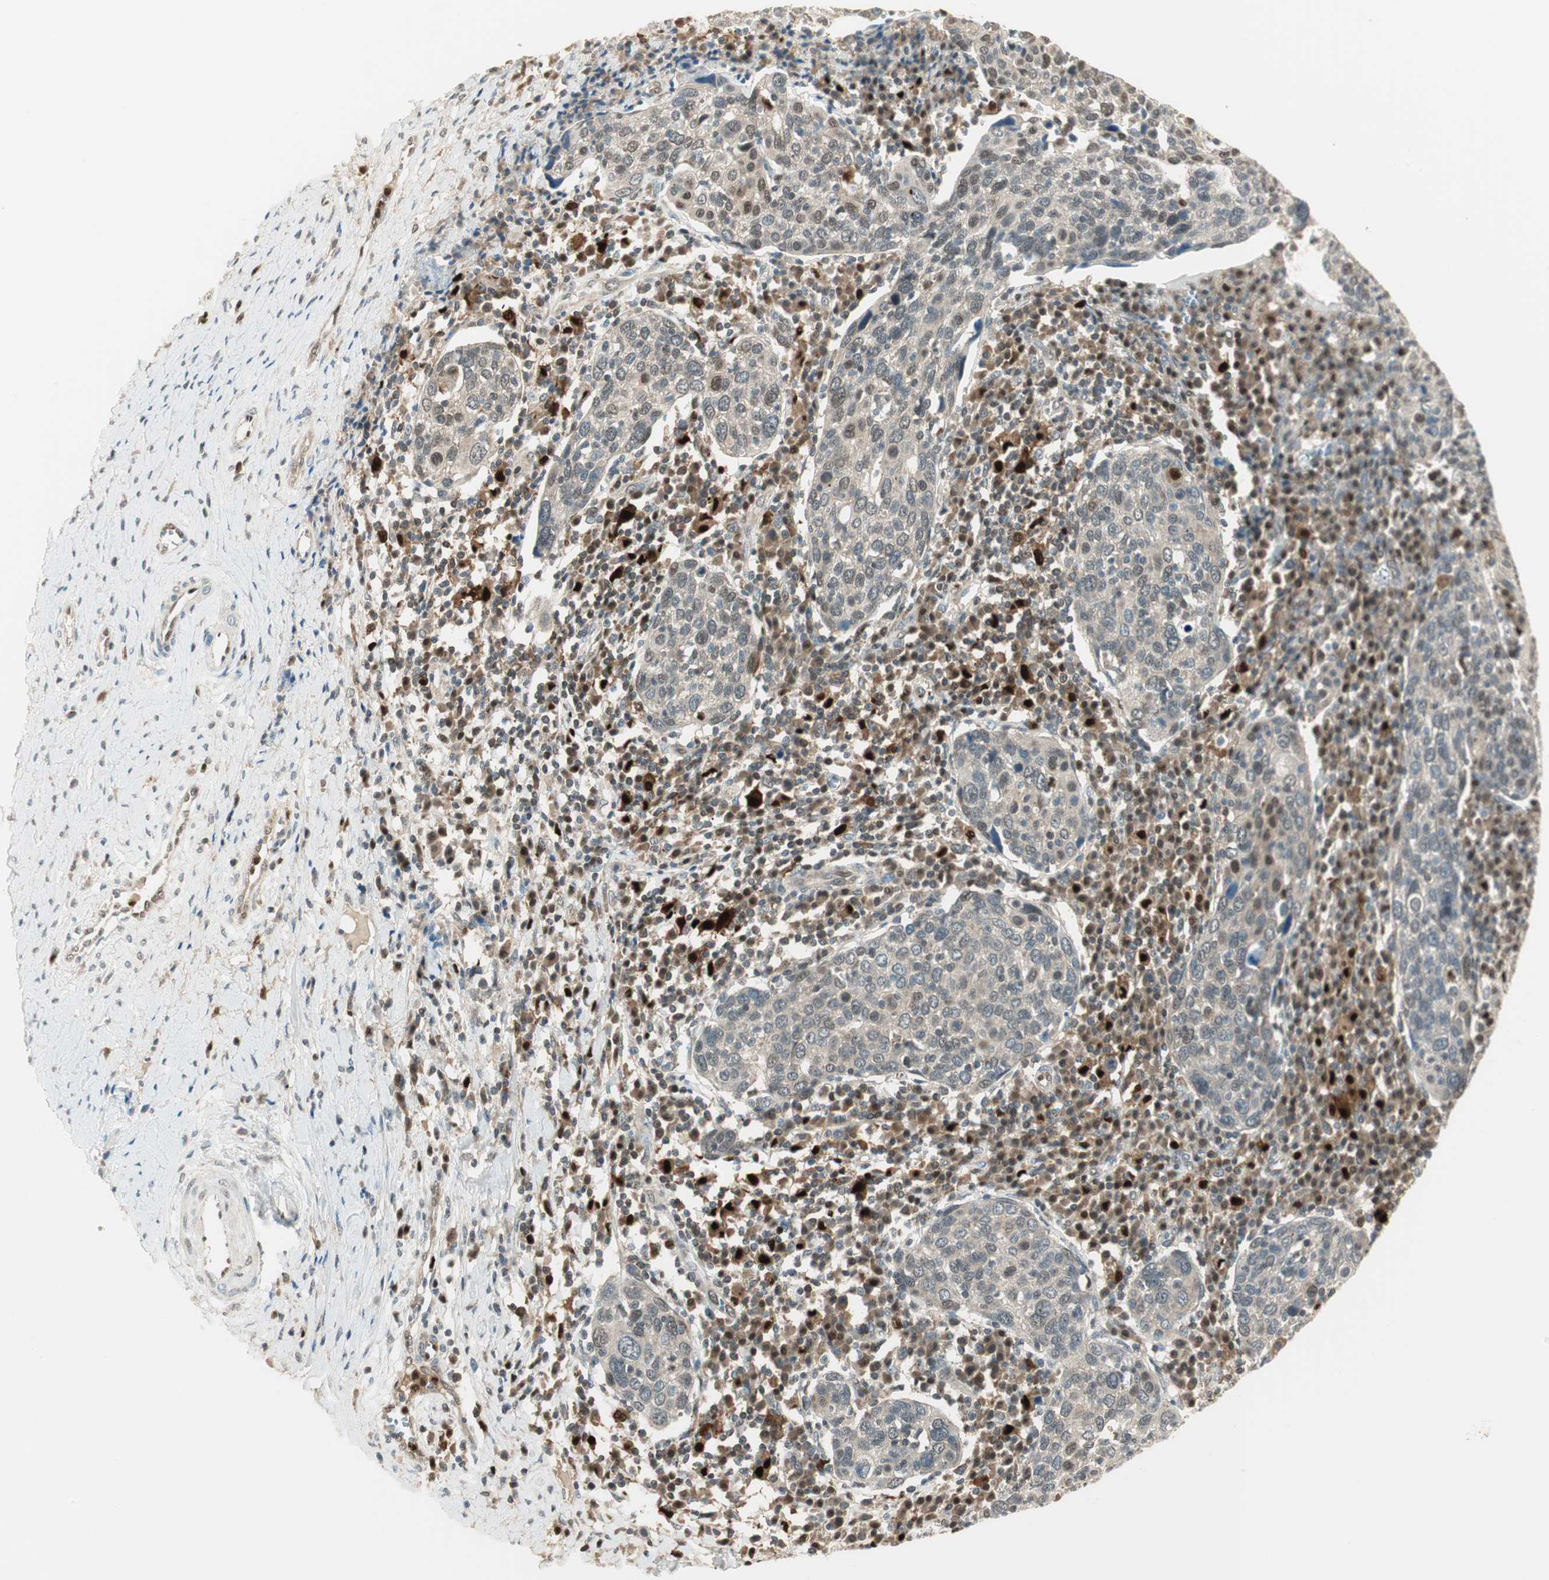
{"staining": {"intensity": "weak", "quantity": "<25%", "location": "nuclear"}, "tissue": "cervical cancer", "cell_type": "Tumor cells", "image_type": "cancer", "snomed": [{"axis": "morphology", "description": "Squamous cell carcinoma, NOS"}, {"axis": "topography", "description": "Cervix"}], "caption": "High magnification brightfield microscopy of squamous cell carcinoma (cervical) stained with DAB (brown) and counterstained with hematoxylin (blue): tumor cells show no significant staining. (DAB immunohistochemistry (IHC), high magnification).", "gene": "LTA4H", "patient": {"sex": "female", "age": 40}}